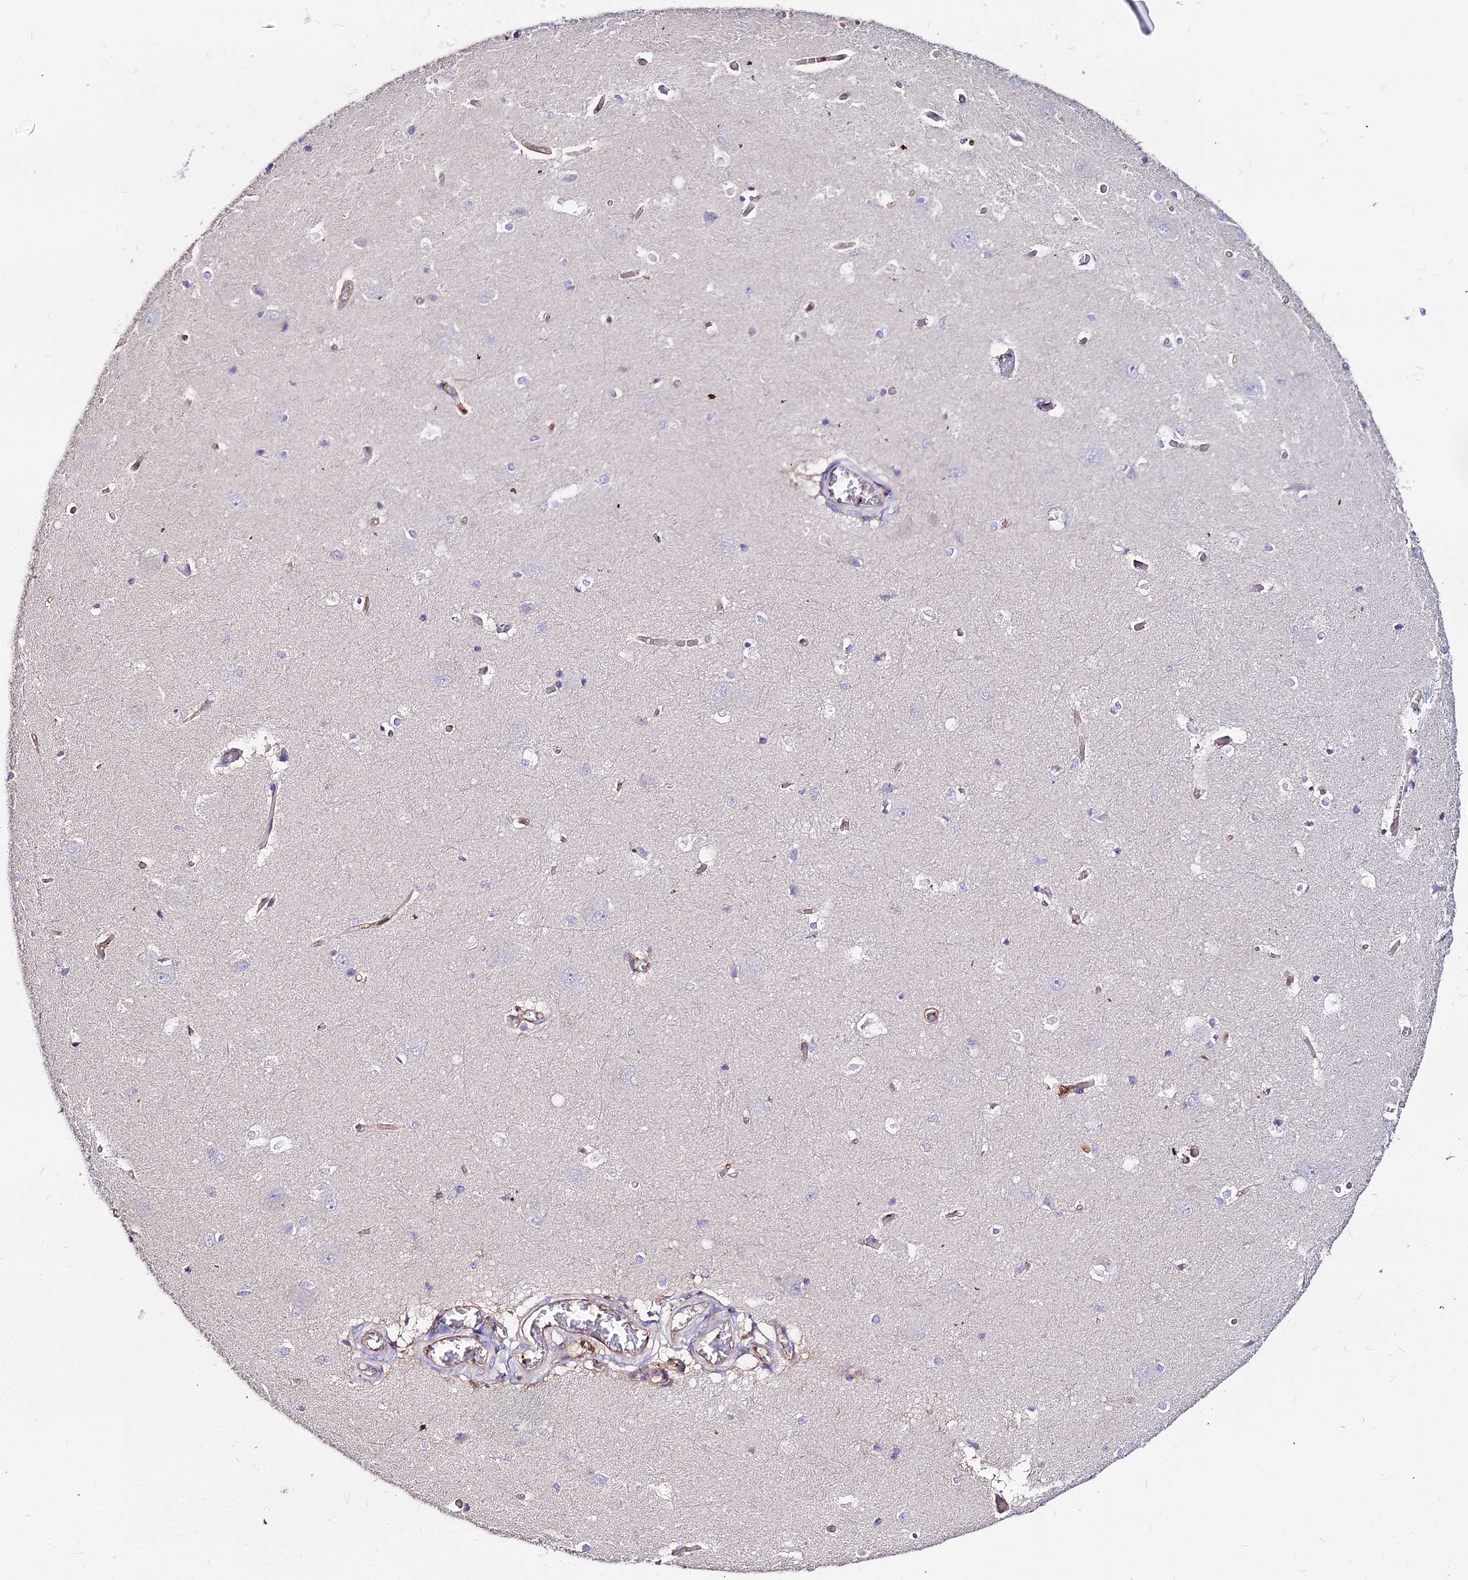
{"staining": {"intensity": "negative", "quantity": "none", "location": "none"}, "tissue": "caudate", "cell_type": "Glial cells", "image_type": "normal", "snomed": [{"axis": "morphology", "description": "Normal tissue, NOS"}, {"axis": "topography", "description": "Lateral ventricle wall"}], "caption": "Normal caudate was stained to show a protein in brown. There is no significant staining in glial cells.", "gene": "GLYAT", "patient": {"sex": "male", "age": 37}}